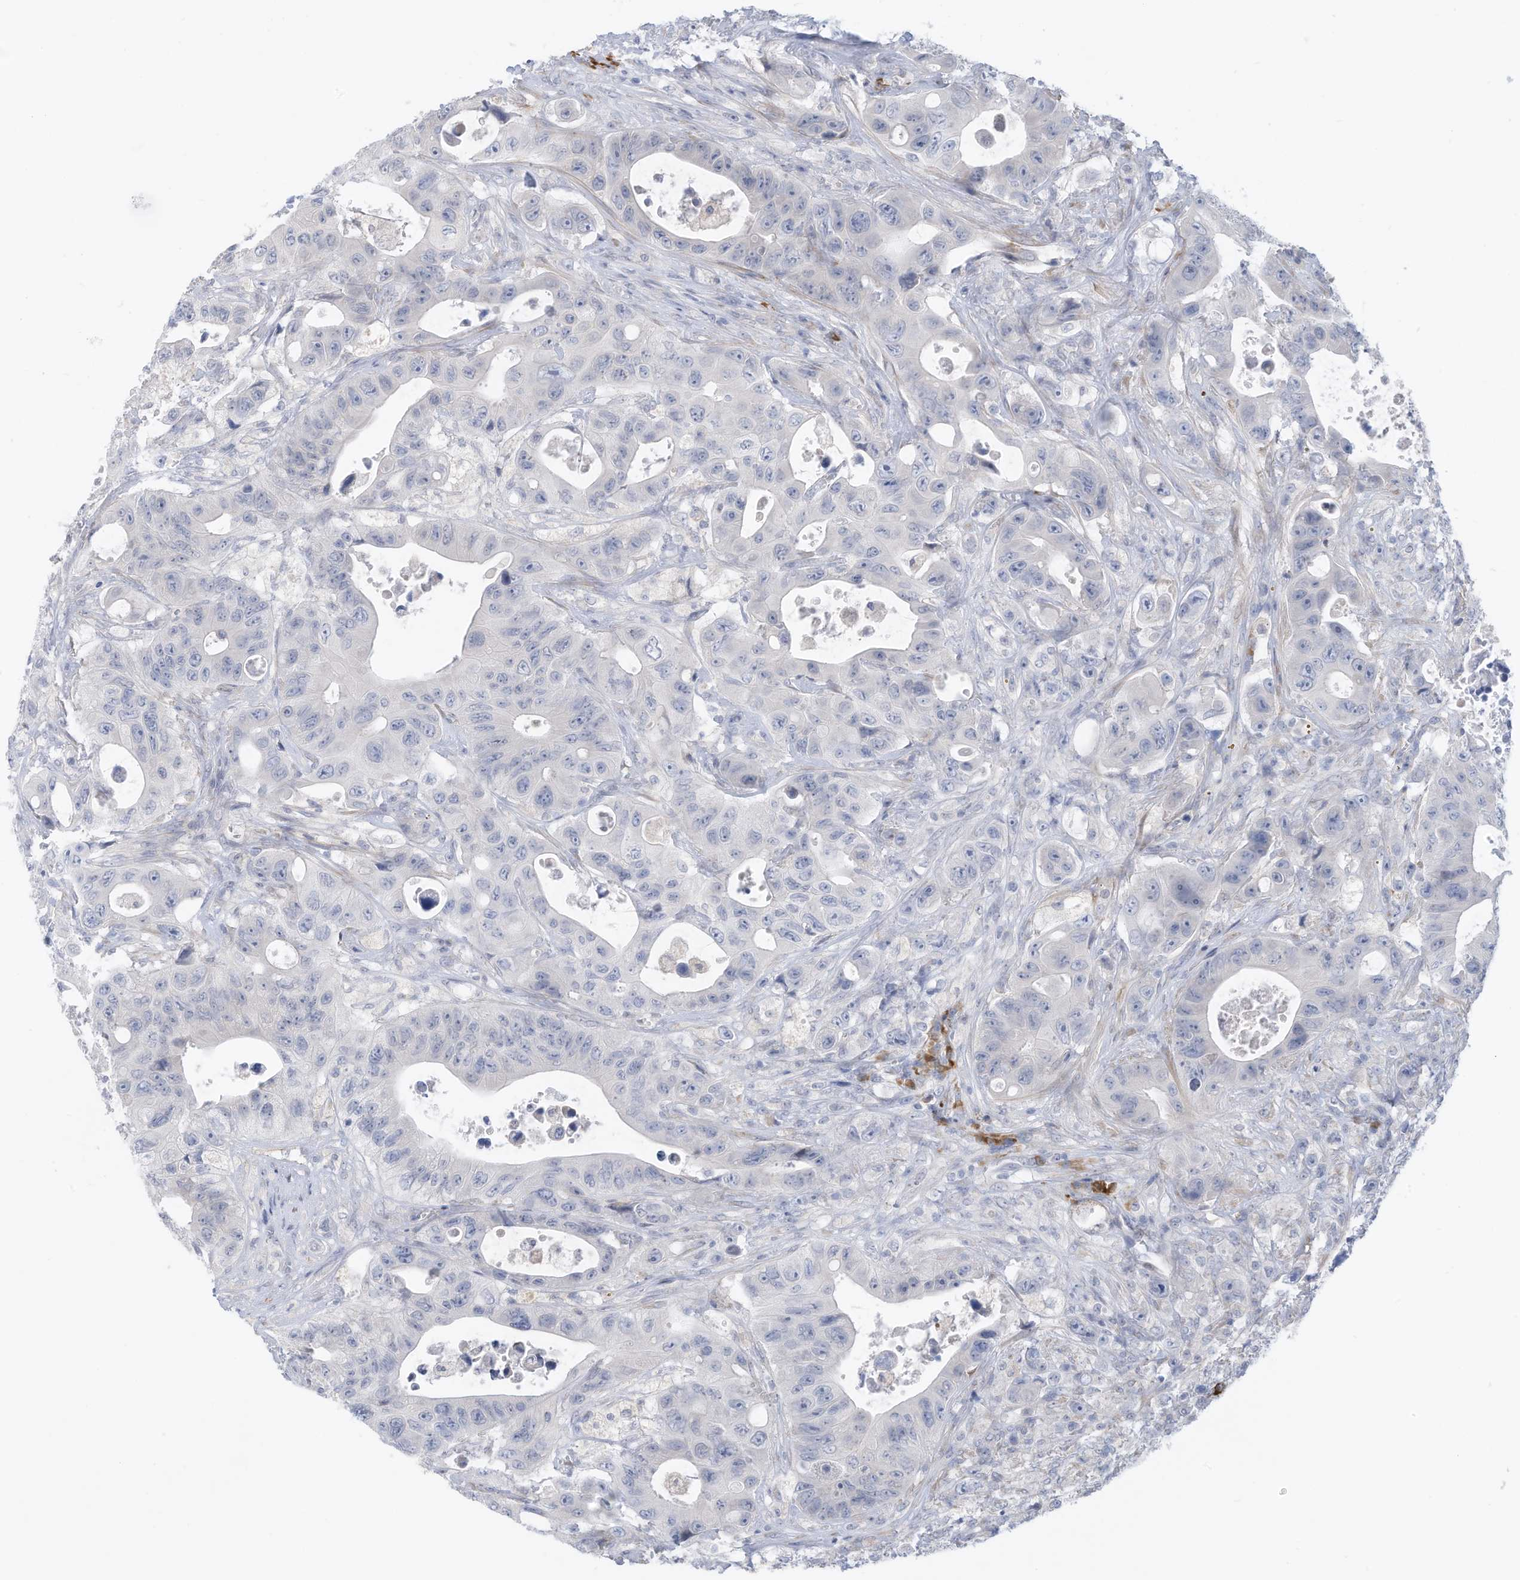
{"staining": {"intensity": "negative", "quantity": "none", "location": "none"}, "tissue": "colorectal cancer", "cell_type": "Tumor cells", "image_type": "cancer", "snomed": [{"axis": "morphology", "description": "Adenocarcinoma, NOS"}, {"axis": "topography", "description": "Colon"}], "caption": "Immunohistochemistry image of colorectal cancer stained for a protein (brown), which exhibits no staining in tumor cells.", "gene": "ZNF292", "patient": {"sex": "female", "age": 46}}